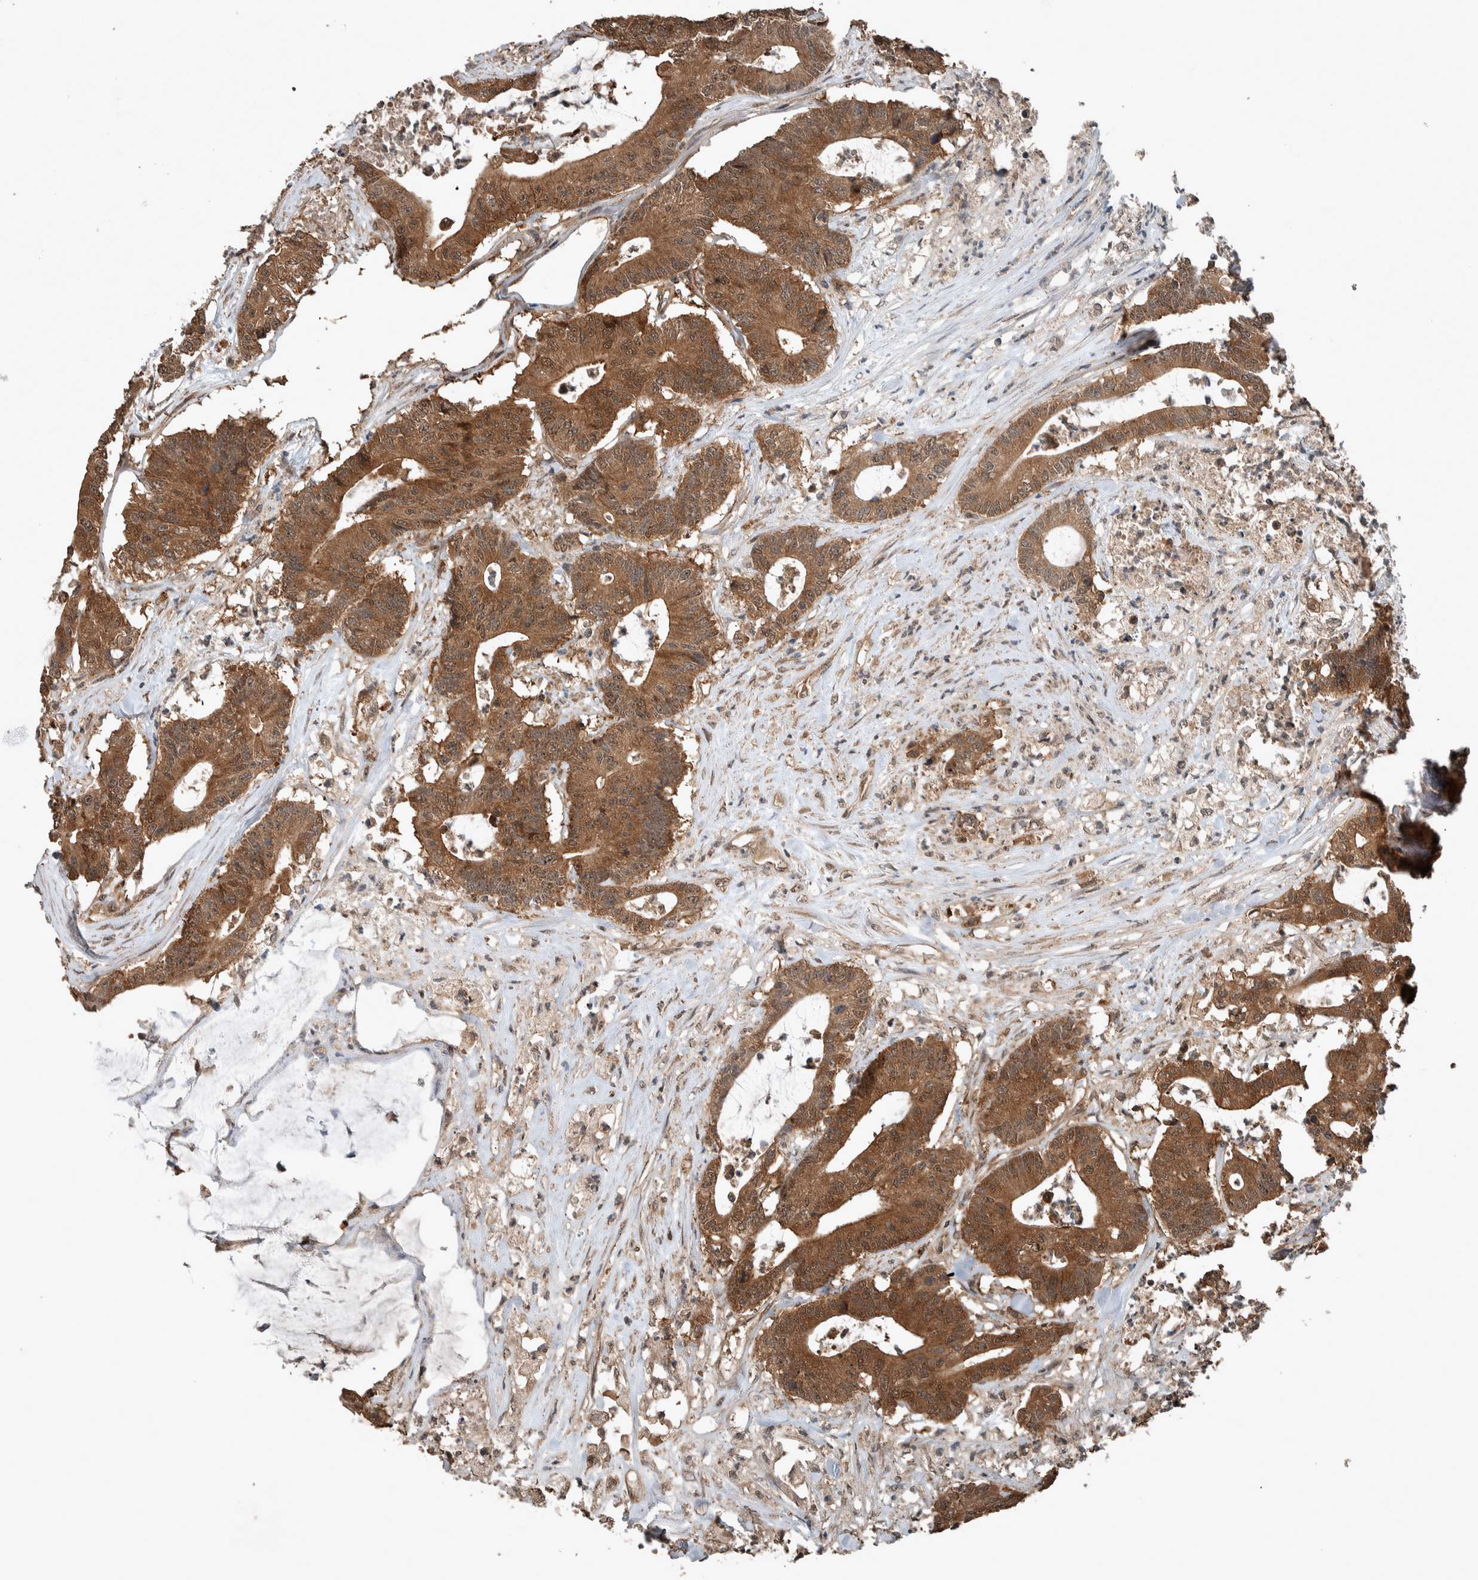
{"staining": {"intensity": "moderate", "quantity": ">75%", "location": "cytoplasmic/membranous"}, "tissue": "colorectal cancer", "cell_type": "Tumor cells", "image_type": "cancer", "snomed": [{"axis": "morphology", "description": "Adenocarcinoma, NOS"}, {"axis": "topography", "description": "Colon"}], "caption": "DAB immunohistochemical staining of colorectal adenocarcinoma demonstrates moderate cytoplasmic/membranous protein expression in about >75% of tumor cells.", "gene": "MYO1E", "patient": {"sex": "female", "age": 84}}